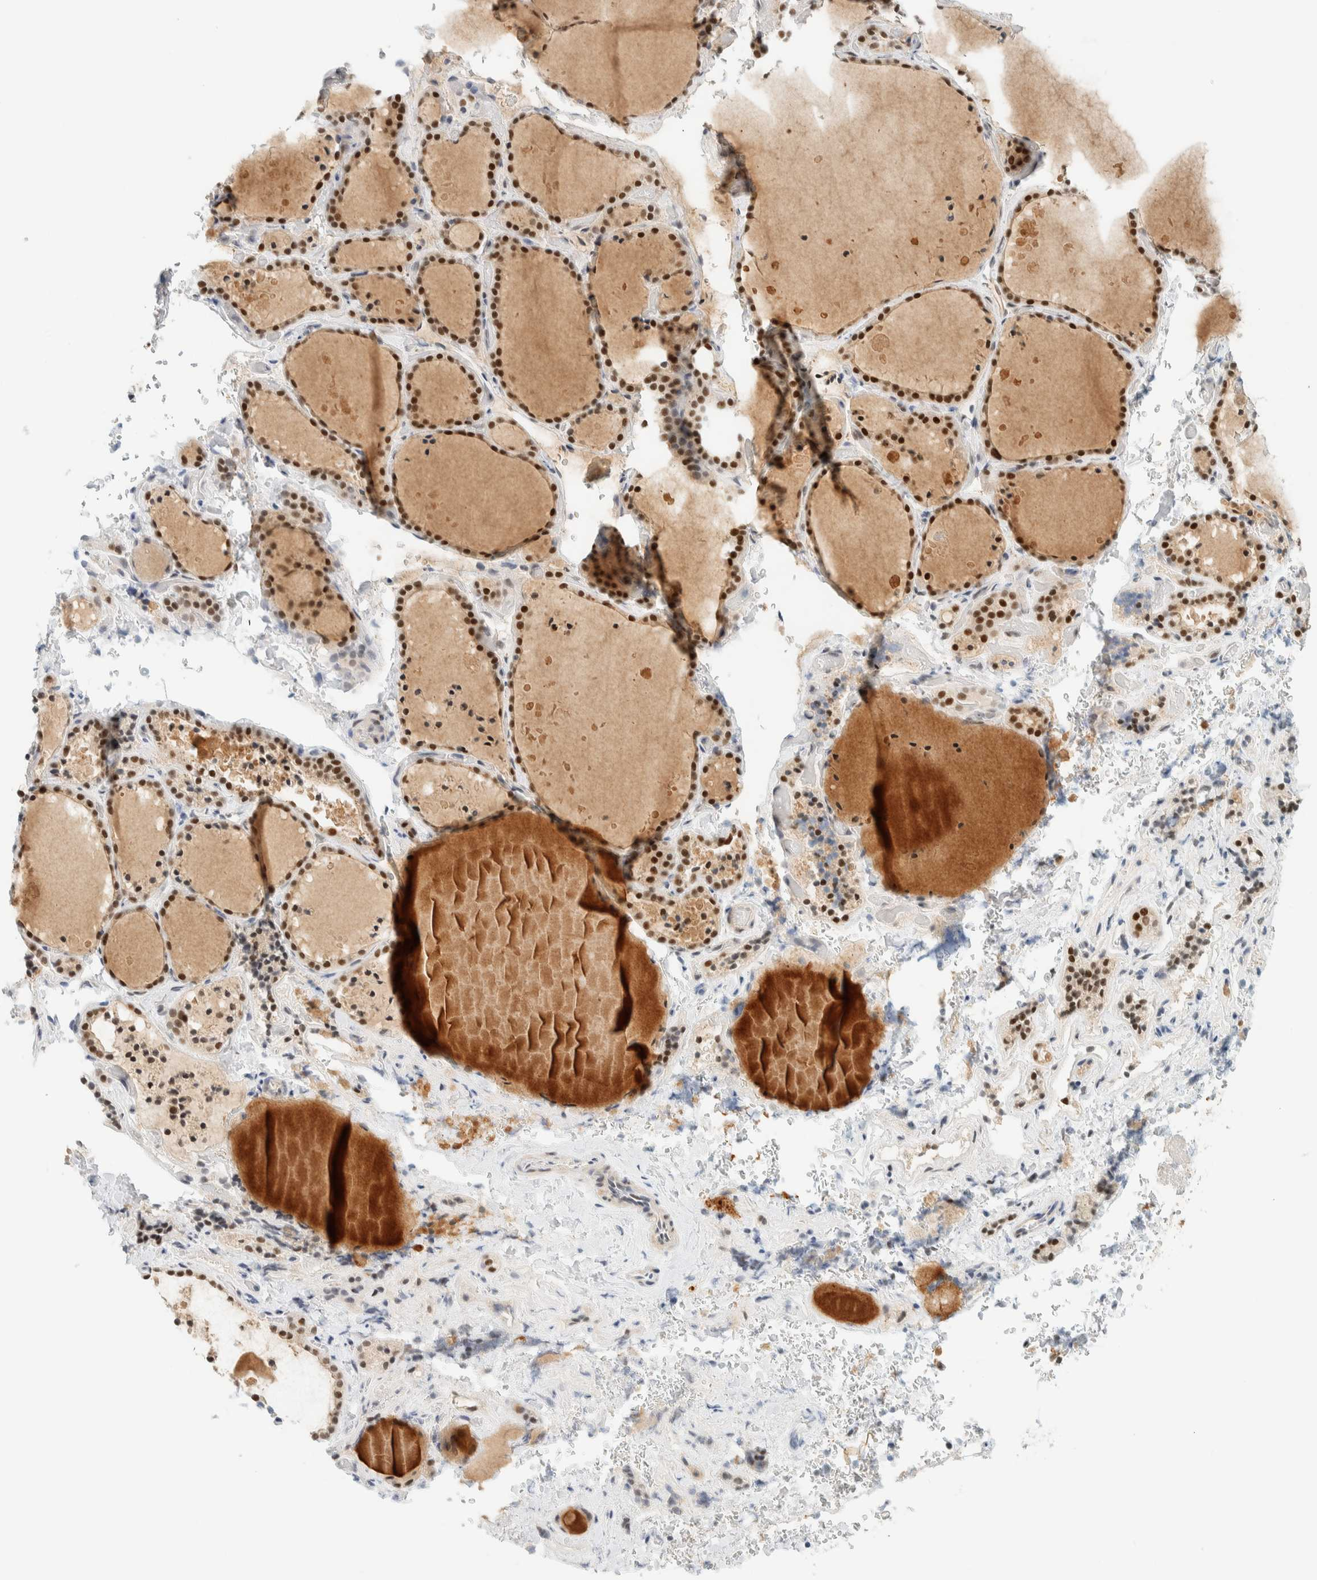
{"staining": {"intensity": "moderate", "quantity": ">75%", "location": "nuclear"}, "tissue": "thyroid gland", "cell_type": "Glandular cells", "image_type": "normal", "snomed": [{"axis": "morphology", "description": "Normal tissue, NOS"}, {"axis": "topography", "description": "Thyroid gland"}], "caption": "A high-resolution histopathology image shows immunohistochemistry (IHC) staining of unremarkable thyroid gland, which demonstrates moderate nuclear expression in about >75% of glandular cells. Immunohistochemistry (ihc) stains the protein in brown and the nuclei are stained blue.", "gene": "ZNF683", "patient": {"sex": "female", "age": 44}}